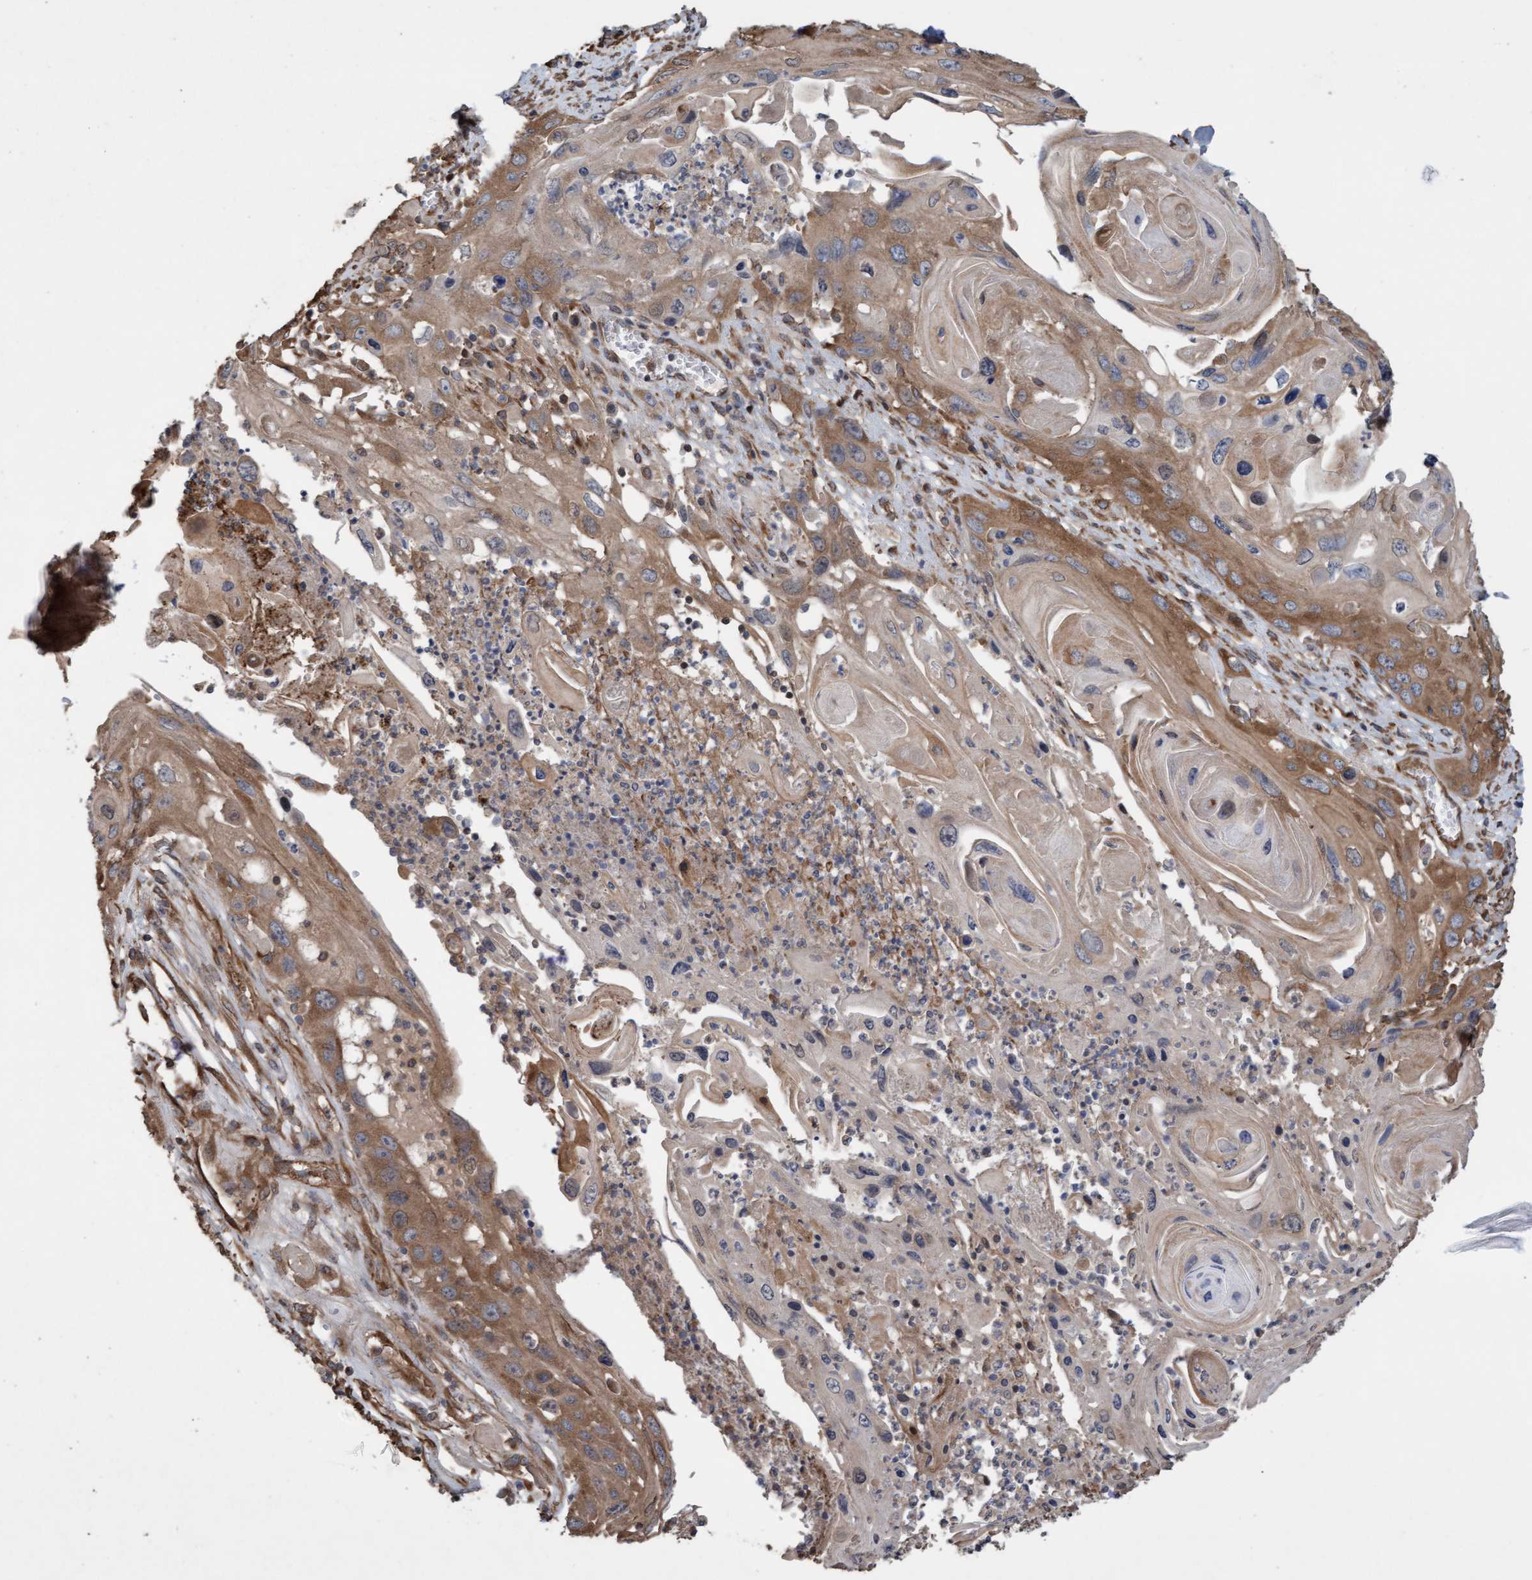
{"staining": {"intensity": "moderate", "quantity": ">75%", "location": "cytoplasmic/membranous"}, "tissue": "skin cancer", "cell_type": "Tumor cells", "image_type": "cancer", "snomed": [{"axis": "morphology", "description": "Squamous cell carcinoma, NOS"}, {"axis": "topography", "description": "Skin"}], "caption": "Human skin squamous cell carcinoma stained with a protein marker reveals moderate staining in tumor cells.", "gene": "CDC42EP4", "patient": {"sex": "male", "age": 55}}